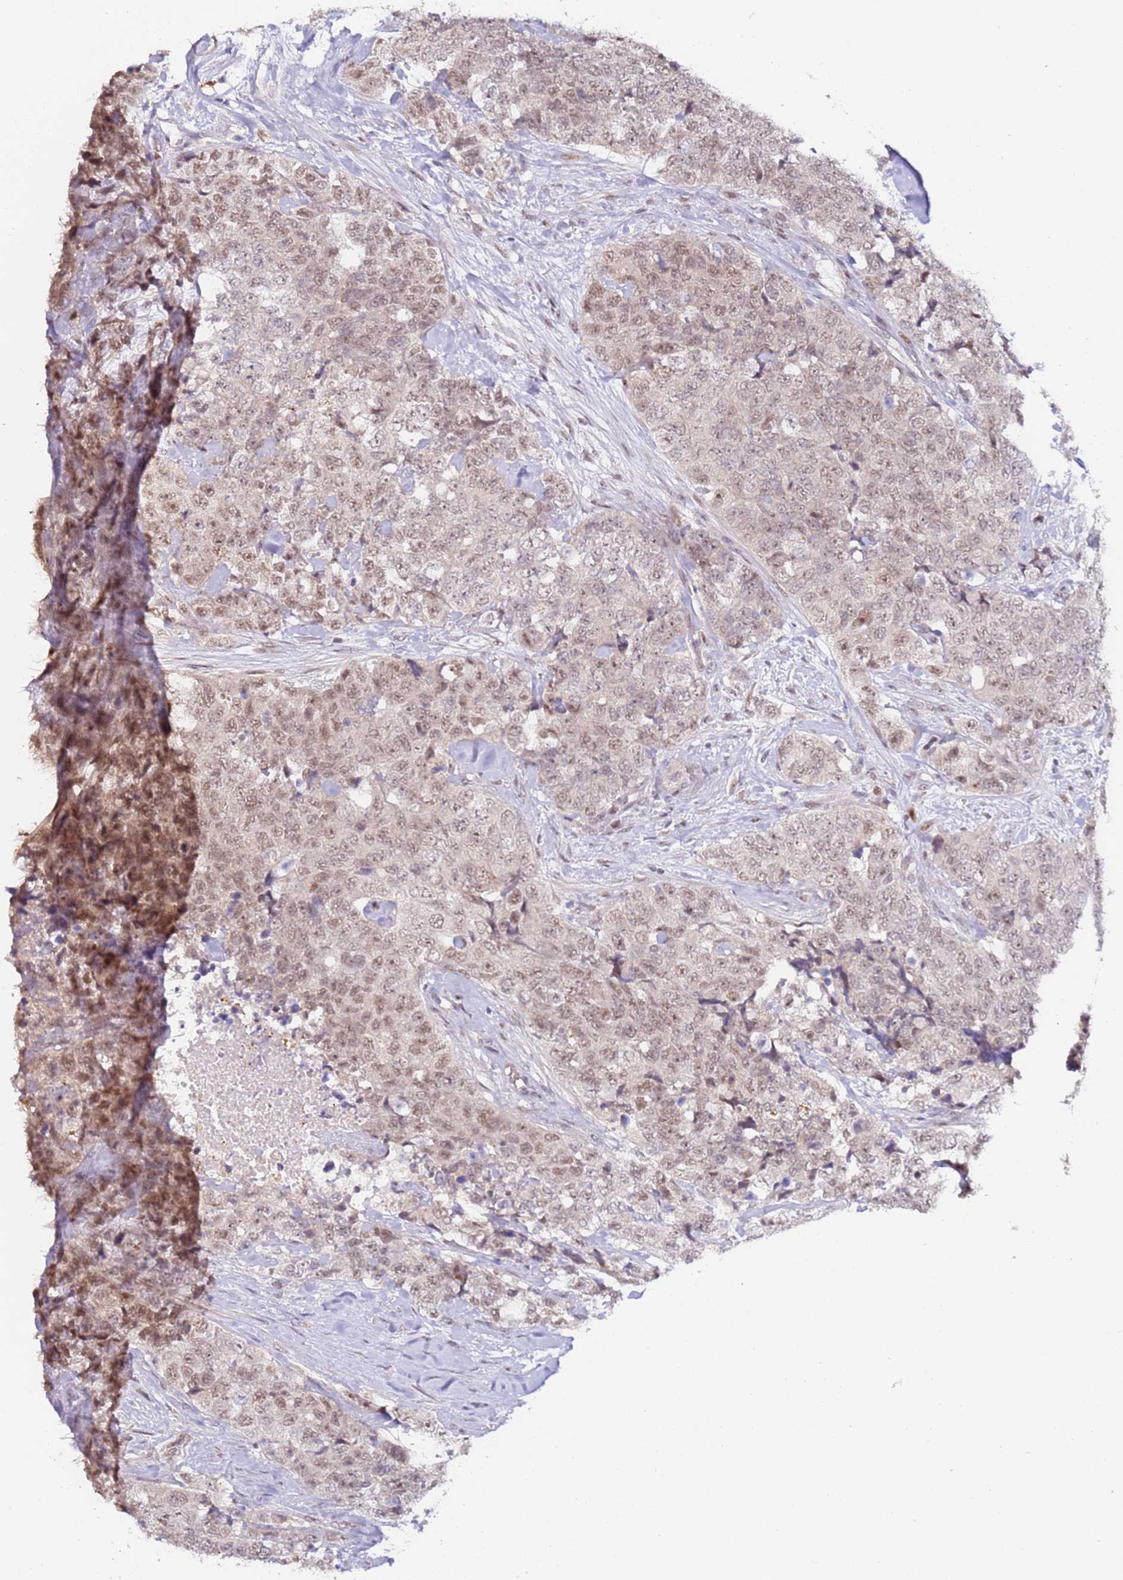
{"staining": {"intensity": "weak", "quantity": "25%-75%", "location": "nuclear"}, "tissue": "urothelial cancer", "cell_type": "Tumor cells", "image_type": "cancer", "snomed": [{"axis": "morphology", "description": "Urothelial carcinoma, High grade"}, {"axis": "topography", "description": "Urinary bladder"}], "caption": "Urothelial carcinoma (high-grade) stained for a protein (brown) reveals weak nuclear positive staining in approximately 25%-75% of tumor cells.", "gene": "LGALSL", "patient": {"sex": "female", "age": 78}}